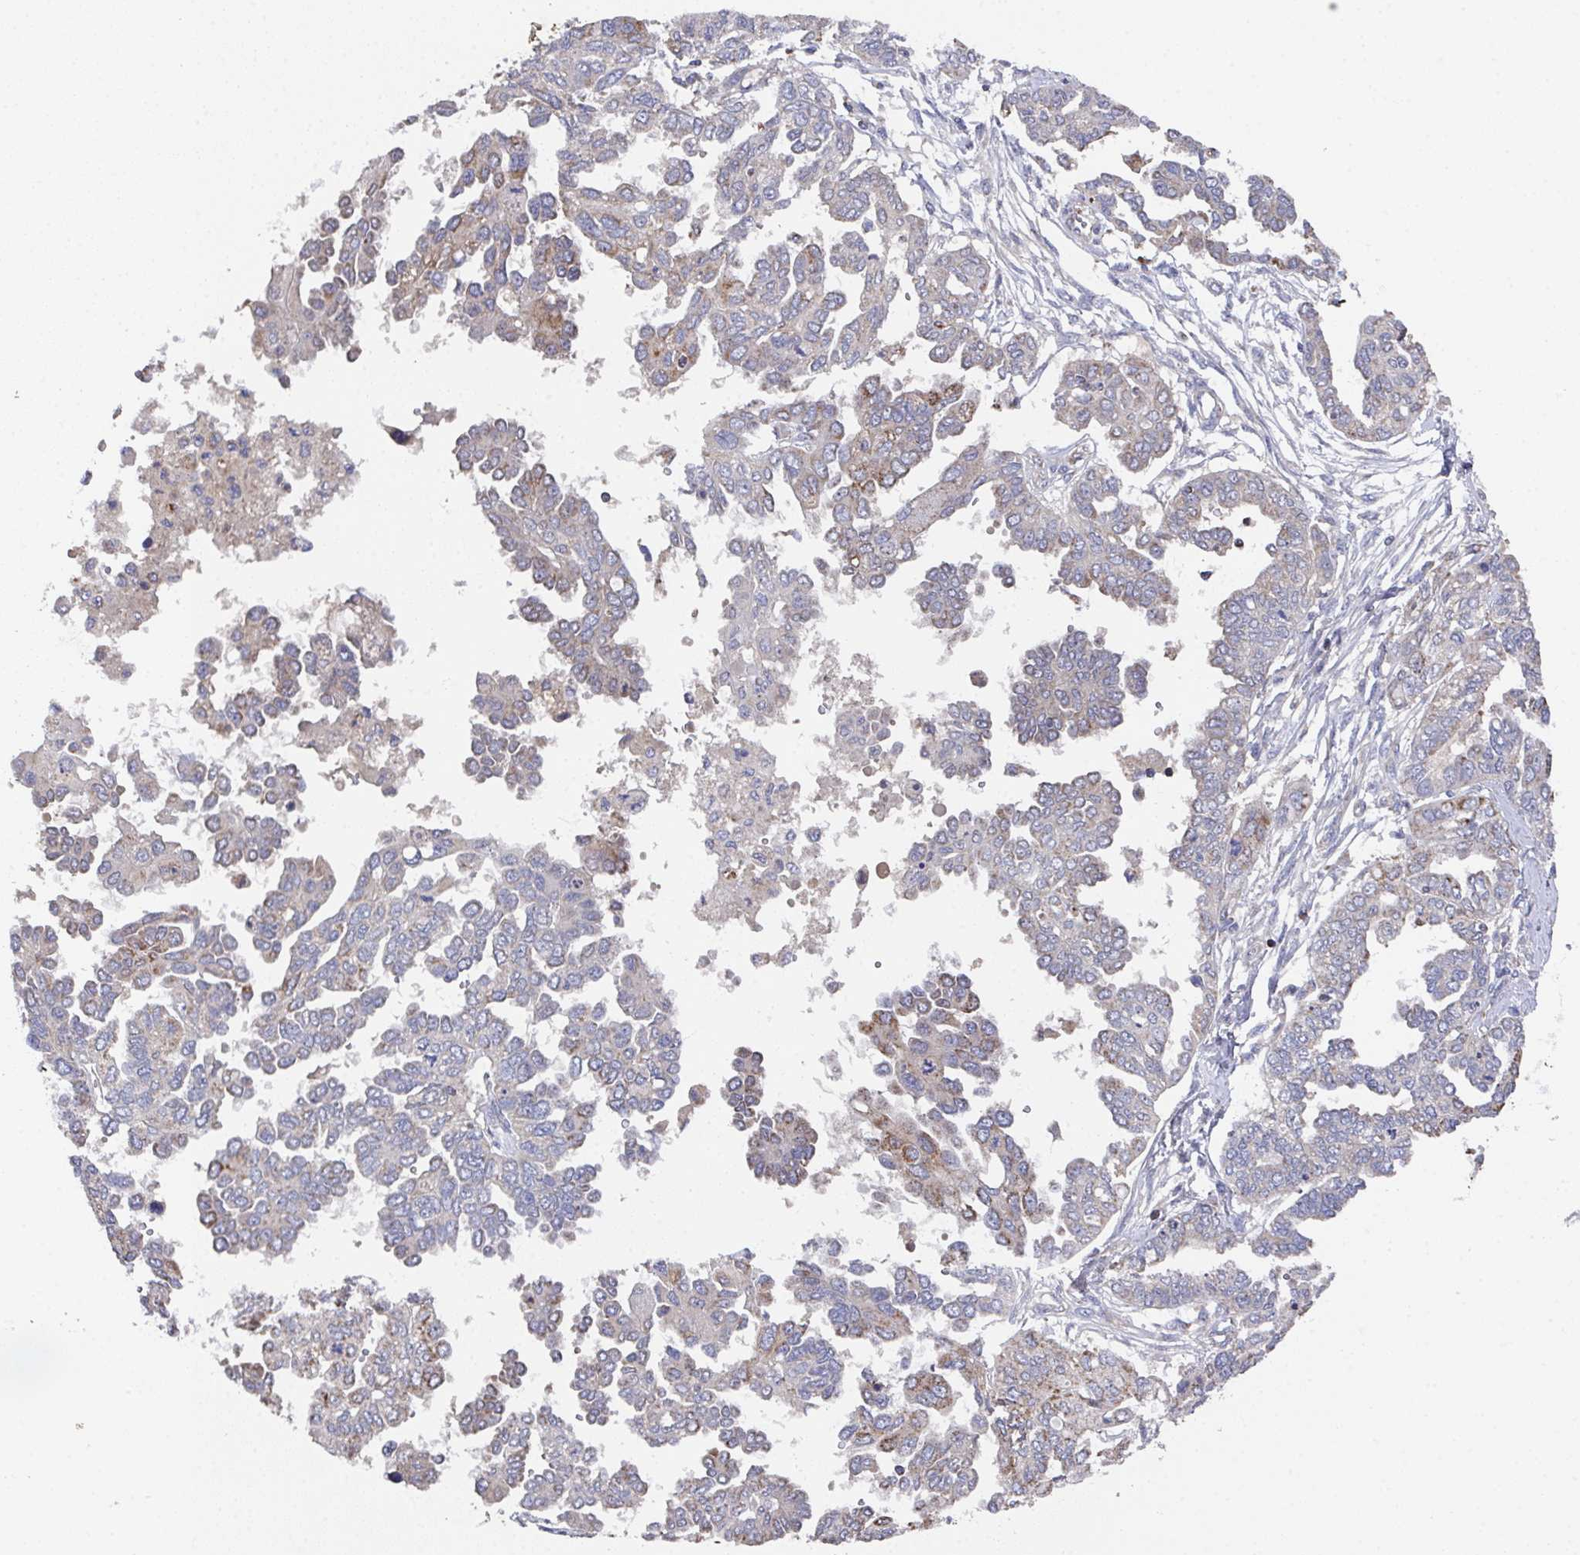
{"staining": {"intensity": "weak", "quantity": "<25%", "location": "cytoplasmic/membranous"}, "tissue": "ovarian cancer", "cell_type": "Tumor cells", "image_type": "cancer", "snomed": [{"axis": "morphology", "description": "Cystadenocarcinoma, serous, NOS"}, {"axis": "topography", "description": "Ovary"}], "caption": "Tumor cells show no significant protein expression in ovarian serous cystadenocarcinoma.", "gene": "MT-ND3", "patient": {"sex": "female", "age": 53}}